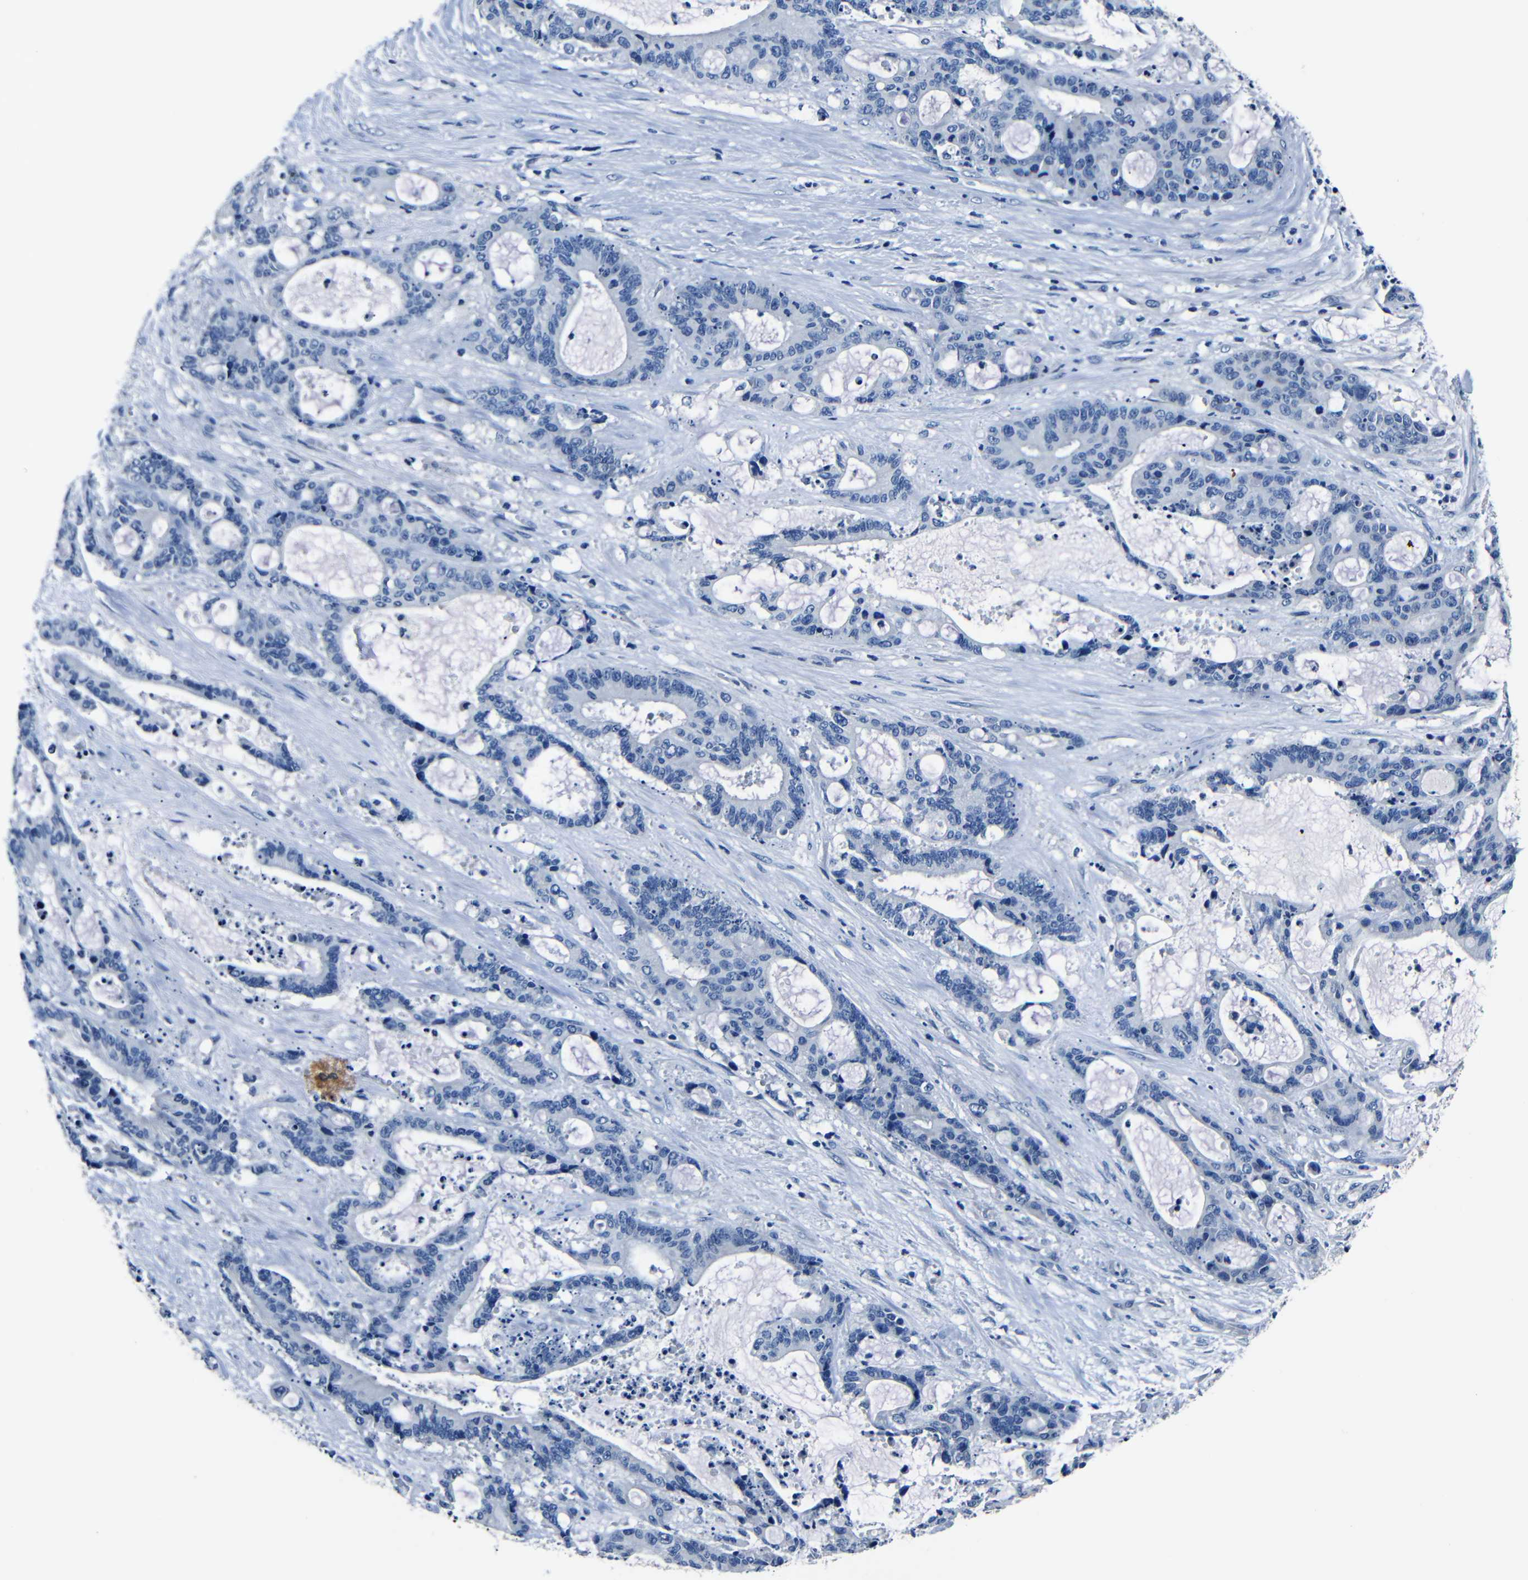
{"staining": {"intensity": "negative", "quantity": "none", "location": "none"}, "tissue": "liver cancer", "cell_type": "Tumor cells", "image_type": "cancer", "snomed": [{"axis": "morphology", "description": "Normal tissue, NOS"}, {"axis": "morphology", "description": "Cholangiocarcinoma"}, {"axis": "topography", "description": "Liver"}, {"axis": "topography", "description": "Peripheral nerve tissue"}], "caption": "Immunohistochemical staining of liver cancer reveals no significant expression in tumor cells.", "gene": "NCMAP", "patient": {"sex": "female", "age": 73}}